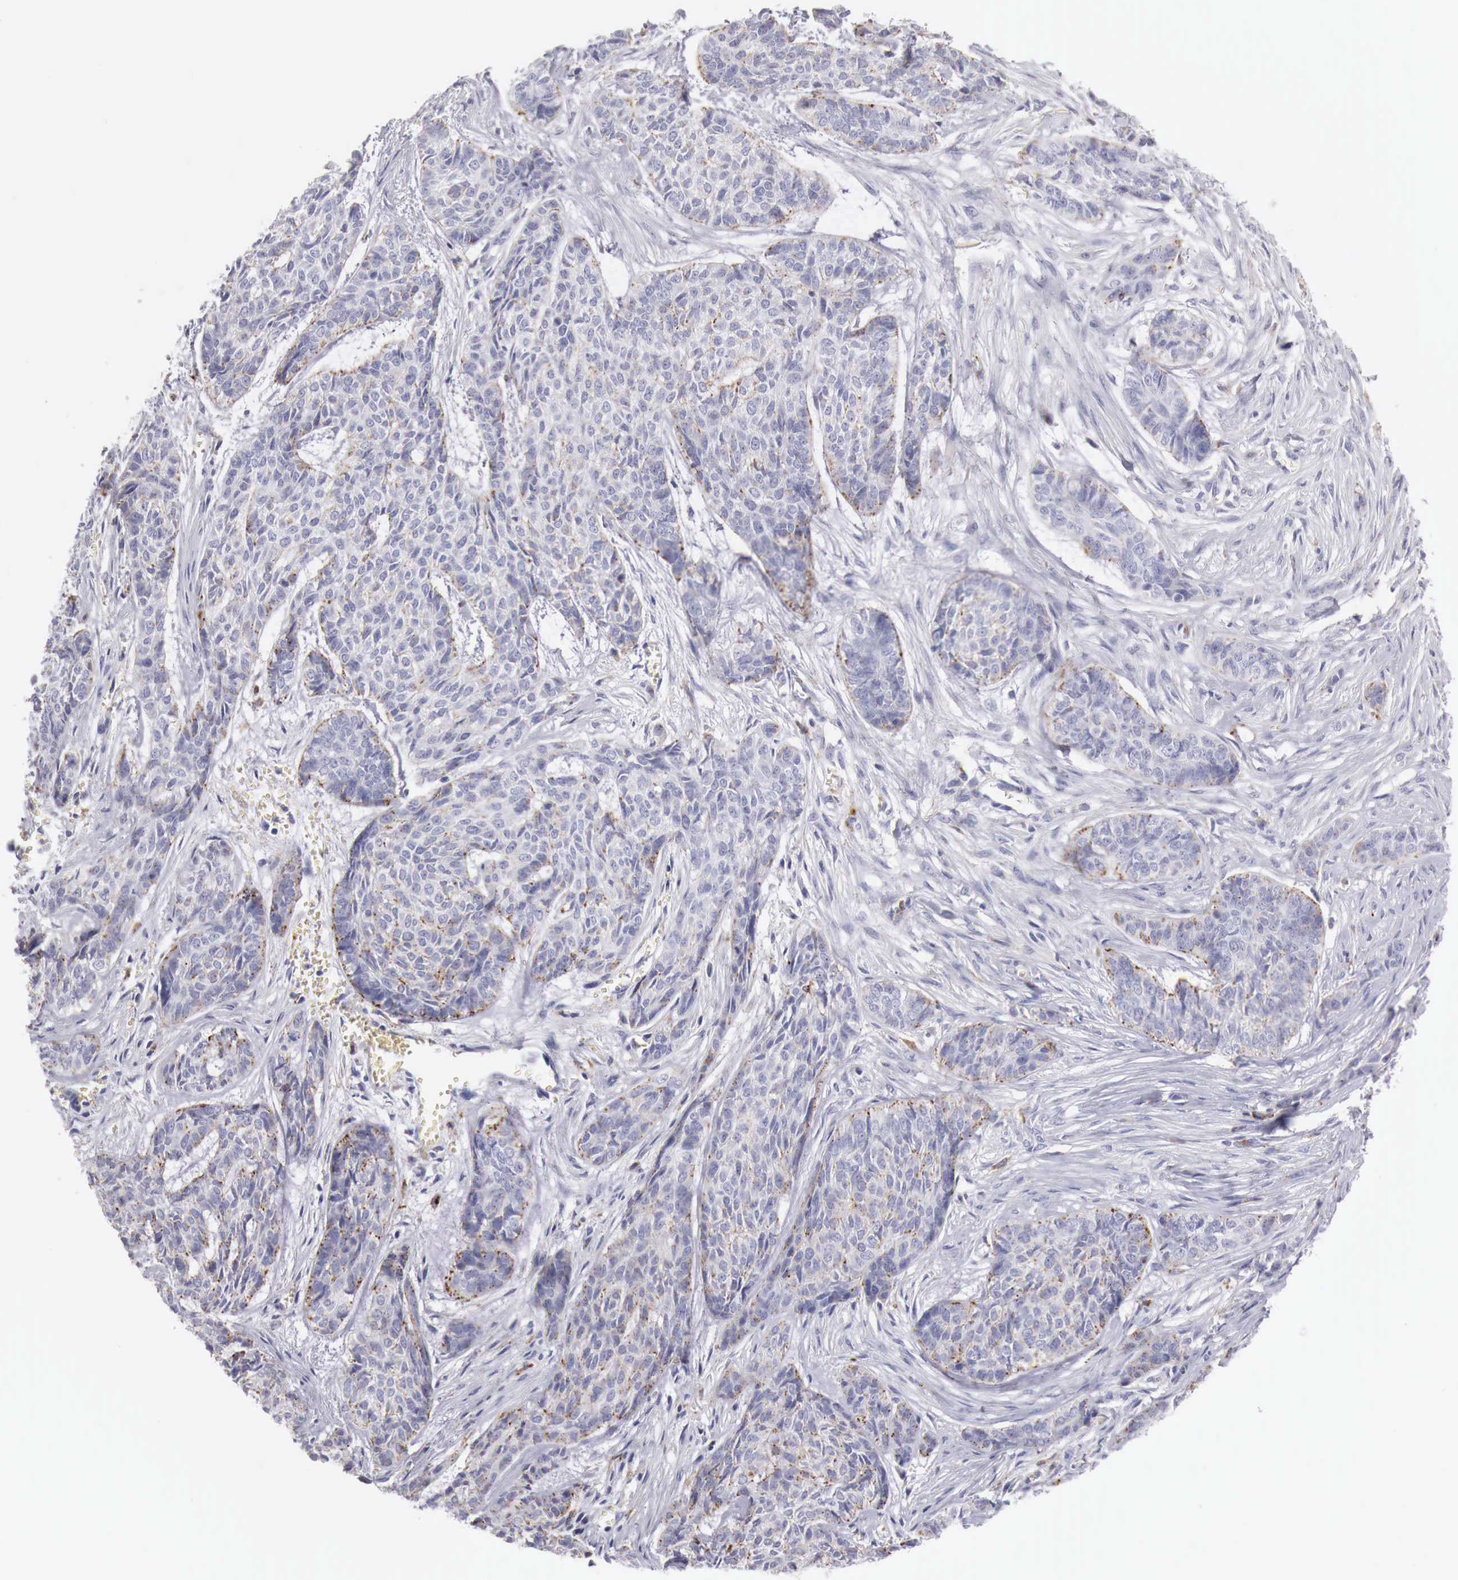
{"staining": {"intensity": "weak", "quantity": "25%-75%", "location": "cytoplasmic/membranous"}, "tissue": "skin cancer", "cell_type": "Tumor cells", "image_type": "cancer", "snomed": [{"axis": "morphology", "description": "Normal tissue, NOS"}, {"axis": "morphology", "description": "Basal cell carcinoma"}, {"axis": "topography", "description": "Skin"}], "caption": "High-magnification brightfield microscopy of basal cell carcinoma (skin) stained with DAB (brown) and counterstained with hematoxylin (blue). tumor cells exhibit weak cytoplasmic/membranous expression is identified in approximately25%-75% of cells.", "gene": "GLA", "patient": {"sex": "female", "age": 65}}